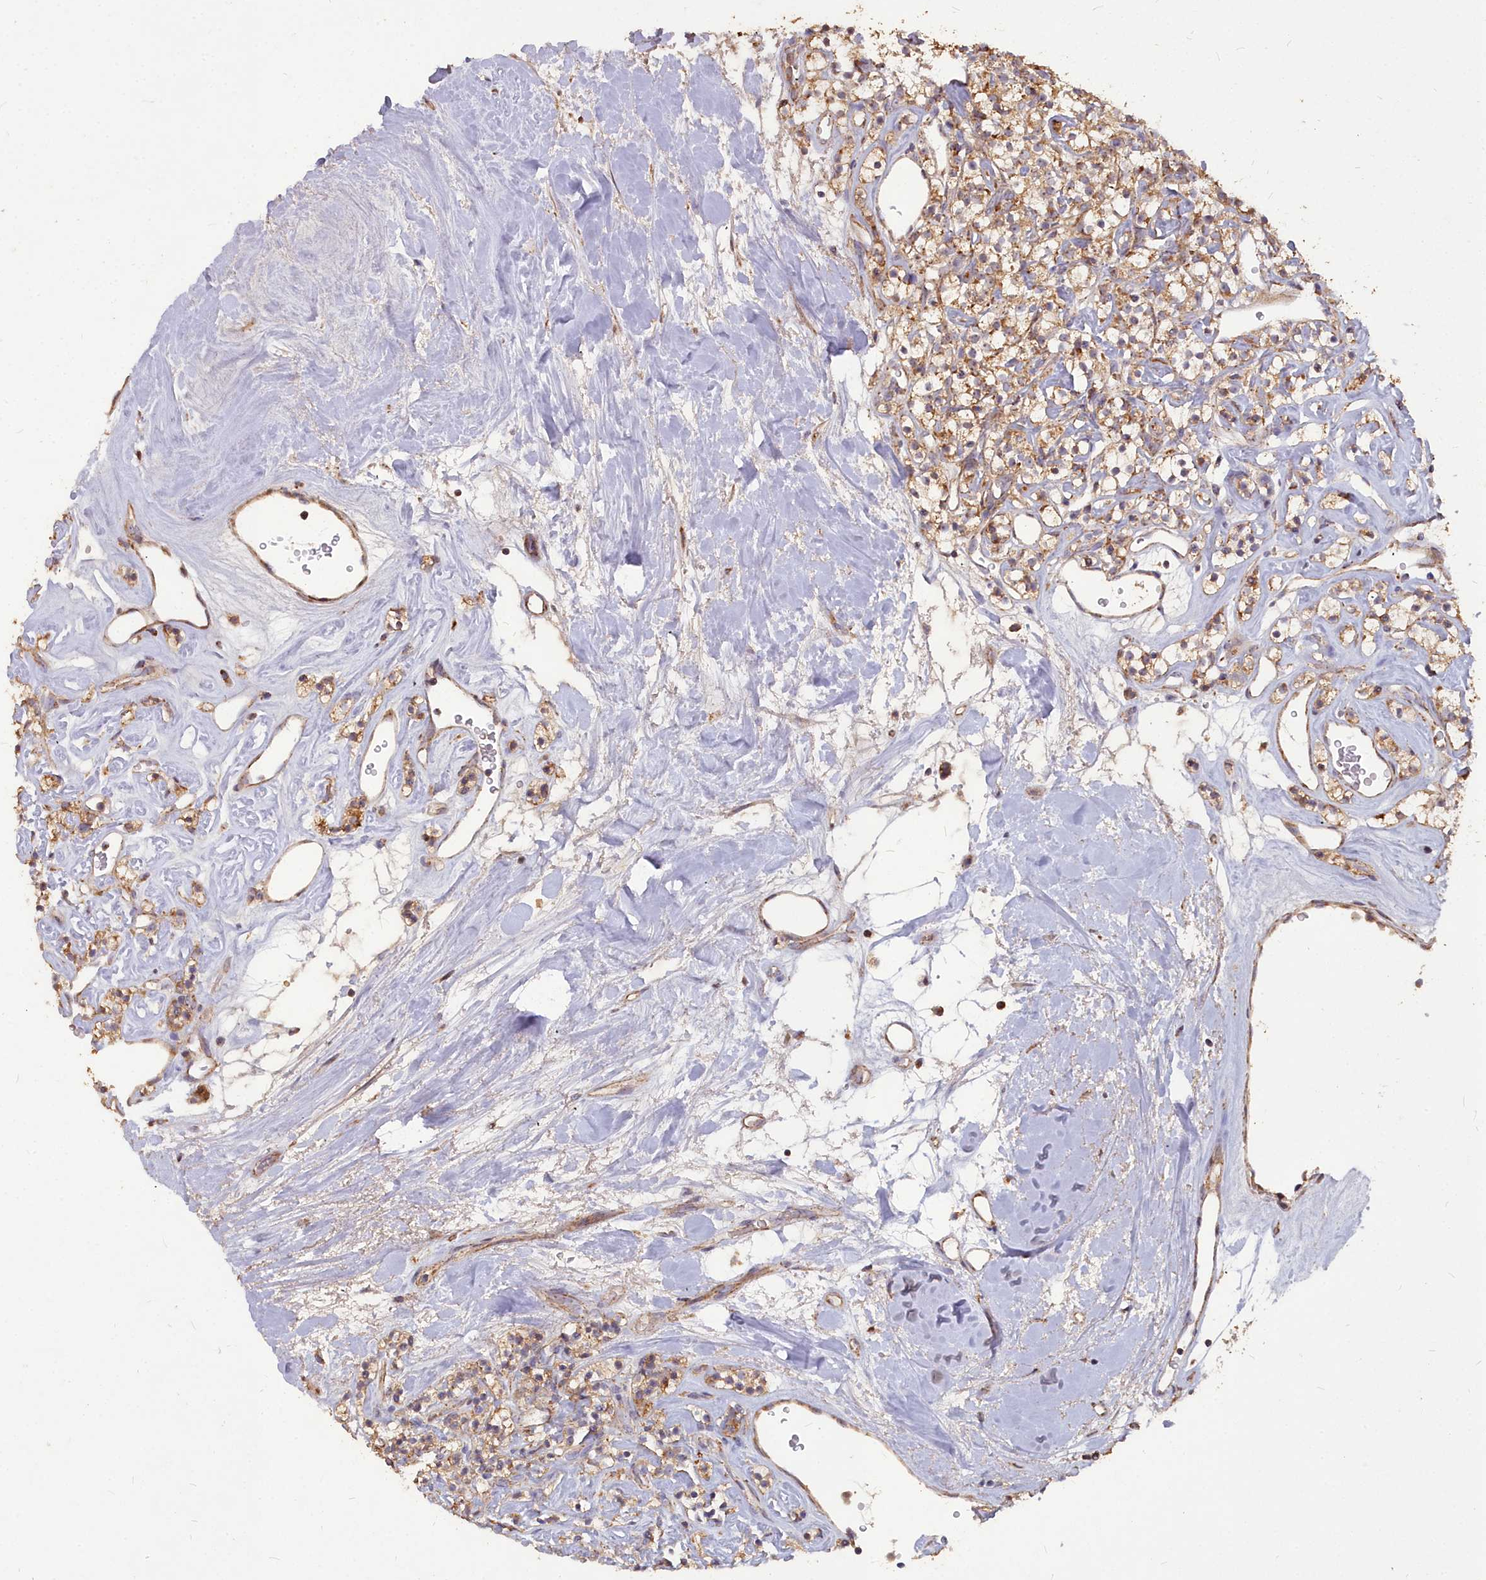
{"staining": {"intensity": "moderate", "quantity": ">75%", "location": "cytoplasmic/membranous"}, "tissue": "renal cancer", "cell_type": "Tumor cells", "image_type": "cancer", "snomed": [{"axis": "morphology", "description": "Adenocarcinoma, NOS"}, {"axis": "topography", "description": "Kidney"}], "caption": "DAB (3,3'-diaminobenzidine) immunohistochemical staining of human adenocarcinoma (renal) demonstrates moderate cytoplasmic/membranous protein positivity in approximately >75% of tumor cells. Using DAB (brown) and hematoxylin (blue) stains, captured at high magnification using brightfield microscopy.", "gene": "COX11", "patient": {"sex": "male", "age": 77}}